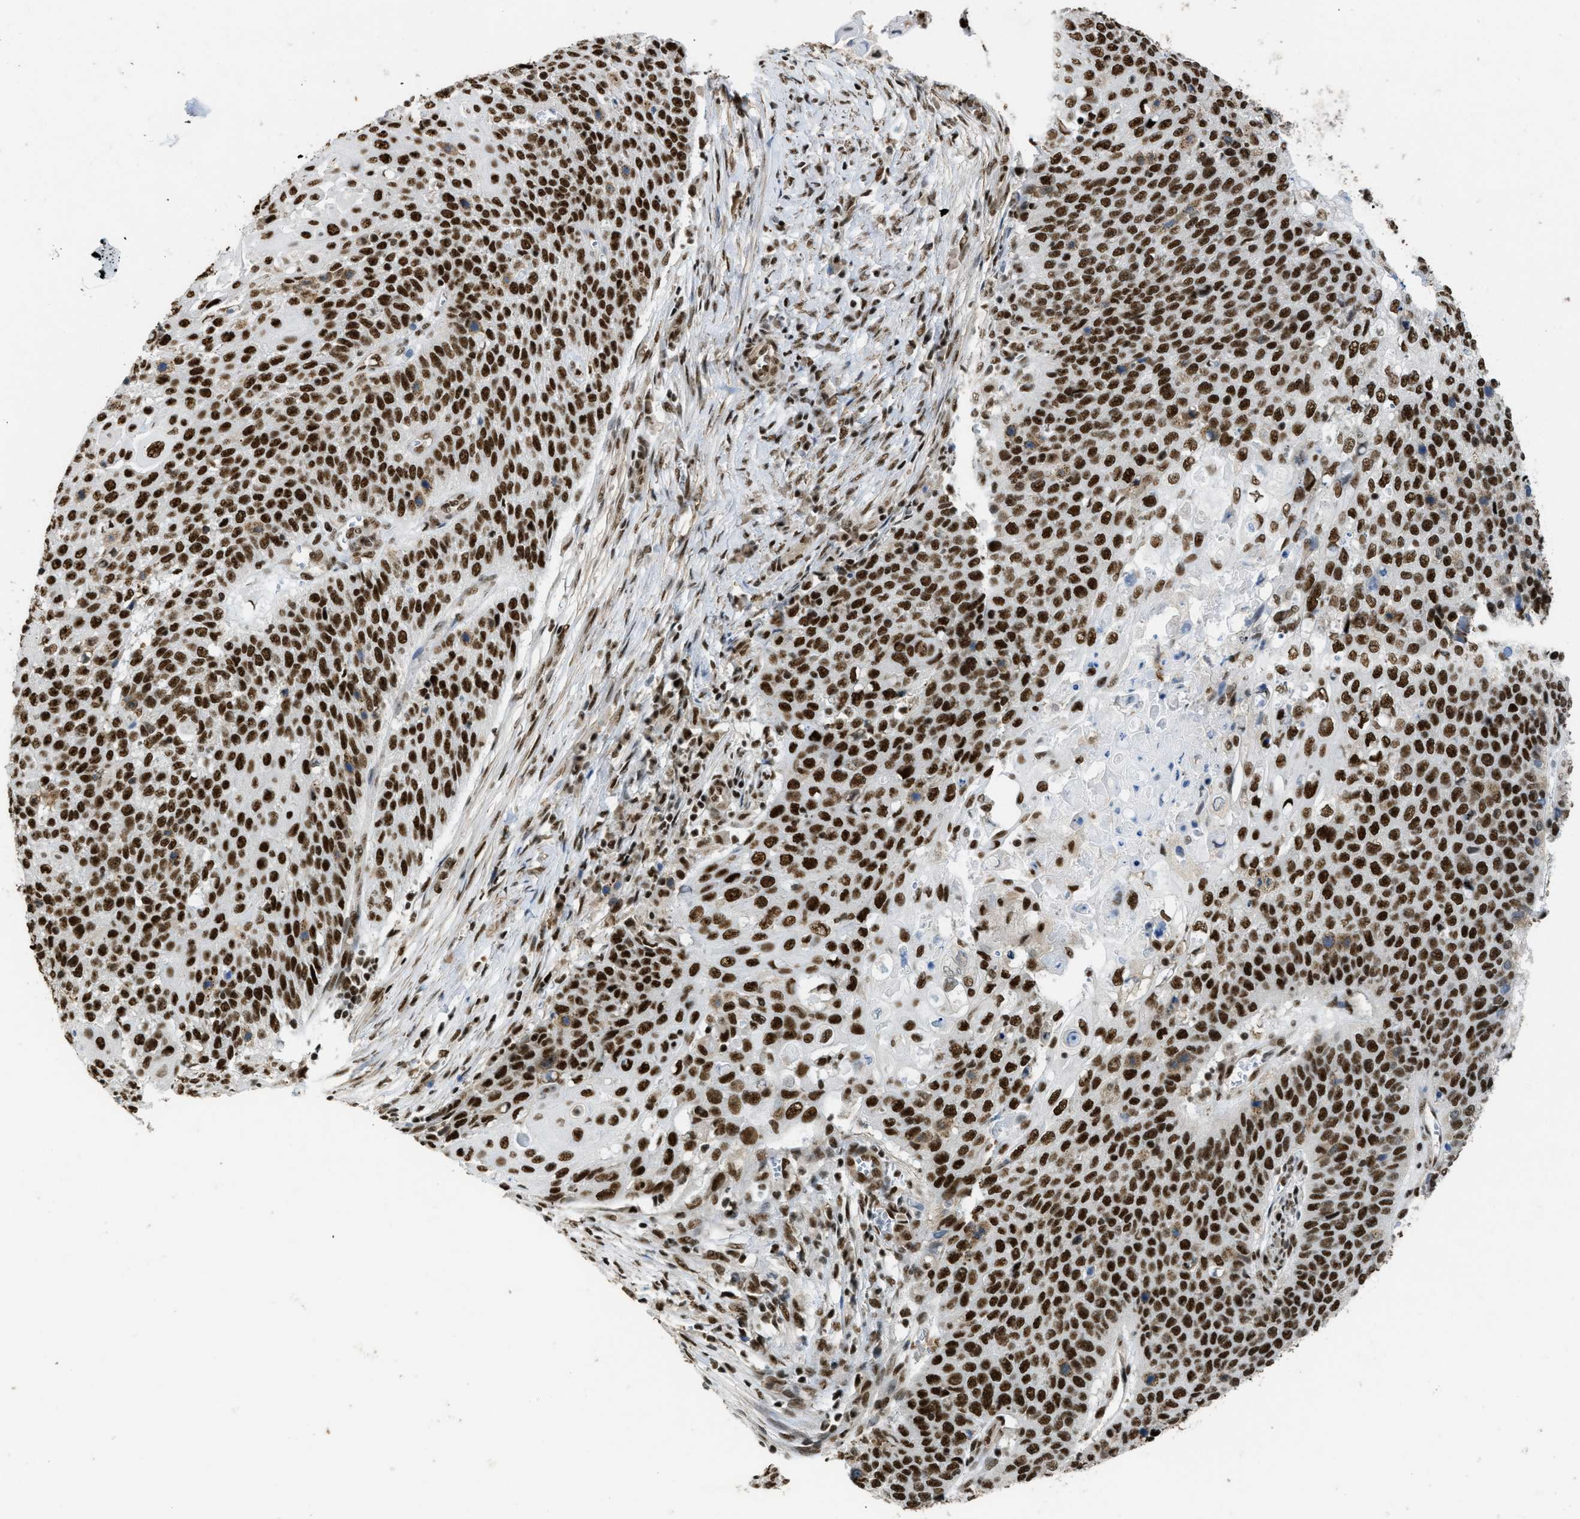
{"staining": {"intensity": "strong", "quantity": ">75%", "location": "nuclear"}, "tissue": "cervical cancer", "cell_type": "Tumor cells", "image_type": "cancer", "snomed": [{"axis": "morphology", "description": "Squamous cell carcinoma, NOS"}, {"axis": "topography", "description": "Cervix"}], "caption": "Human squamous cell carcinoma (cervical) stained with a protein marker shows strong staining in tumor cells.", "gene": "SCAF4", "patient": {"sex": "female", "age": 39}}